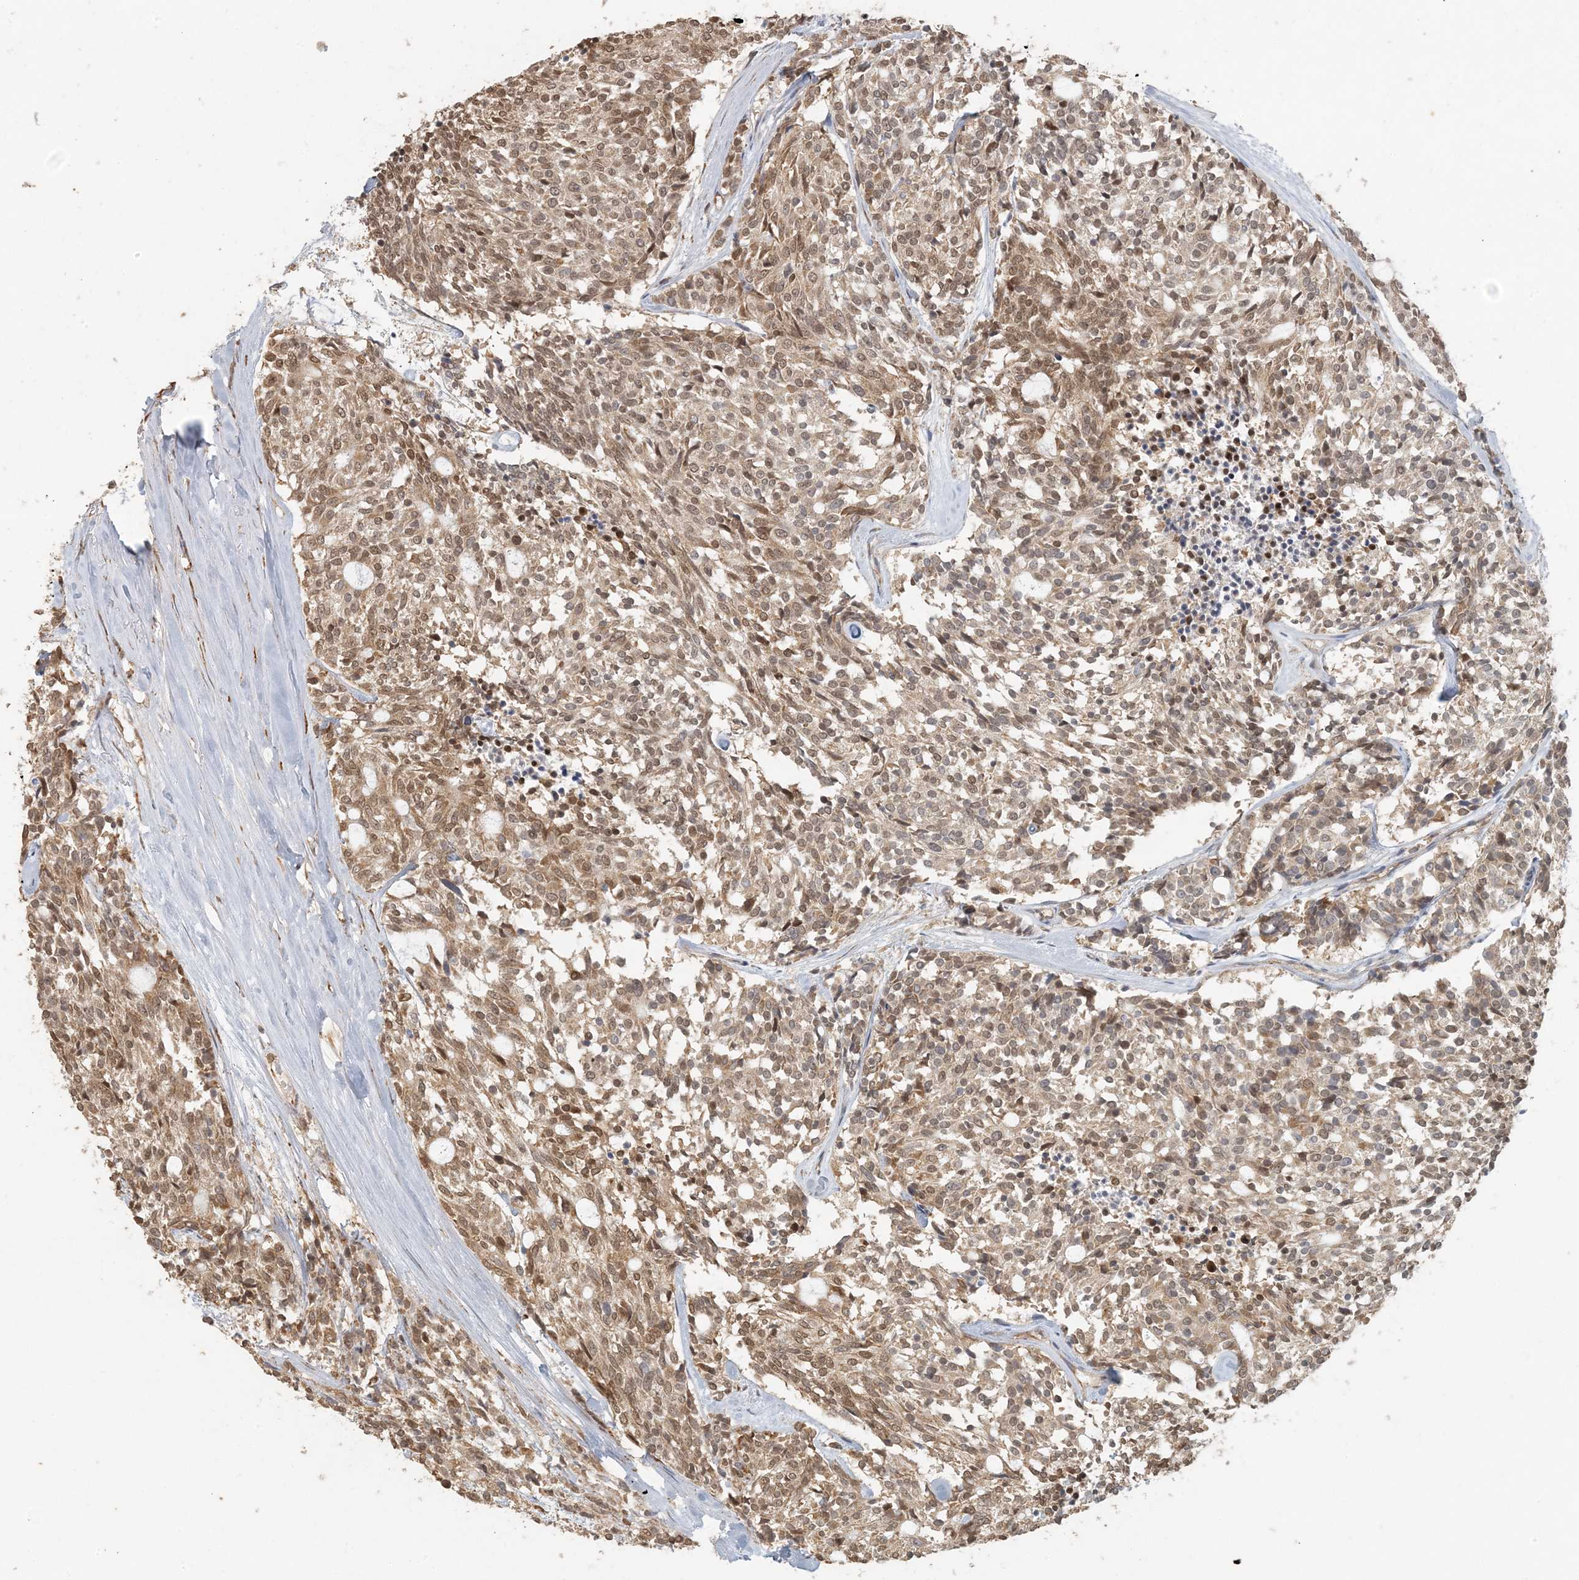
{"staining": {"intensity": "moderate", "quantity": ">75%", "location": "cytoplasmic/membranous,nuclear"}, "tissue": "carcinoid", "cell_type": "Tumor cells", "image_type": "cancer", "snomed": [{"axis": "morphology", "description": "Carcinoid, malignant, NOS"}, {"axis": "topography", "description": "Pancreas"}], "caption": "Carcinoid stained with IHC exhibits moderate cytoplasmic/membranous and nuclear staining in about >75% of tumor cells. The staining was performed using DAB to visualize the protein expression in brown, while the nuclei were stained in blue with hematoxylin (Magnification: 20x).", "gene": "AK9", "patient": {"sex": "female", "age": 54}}